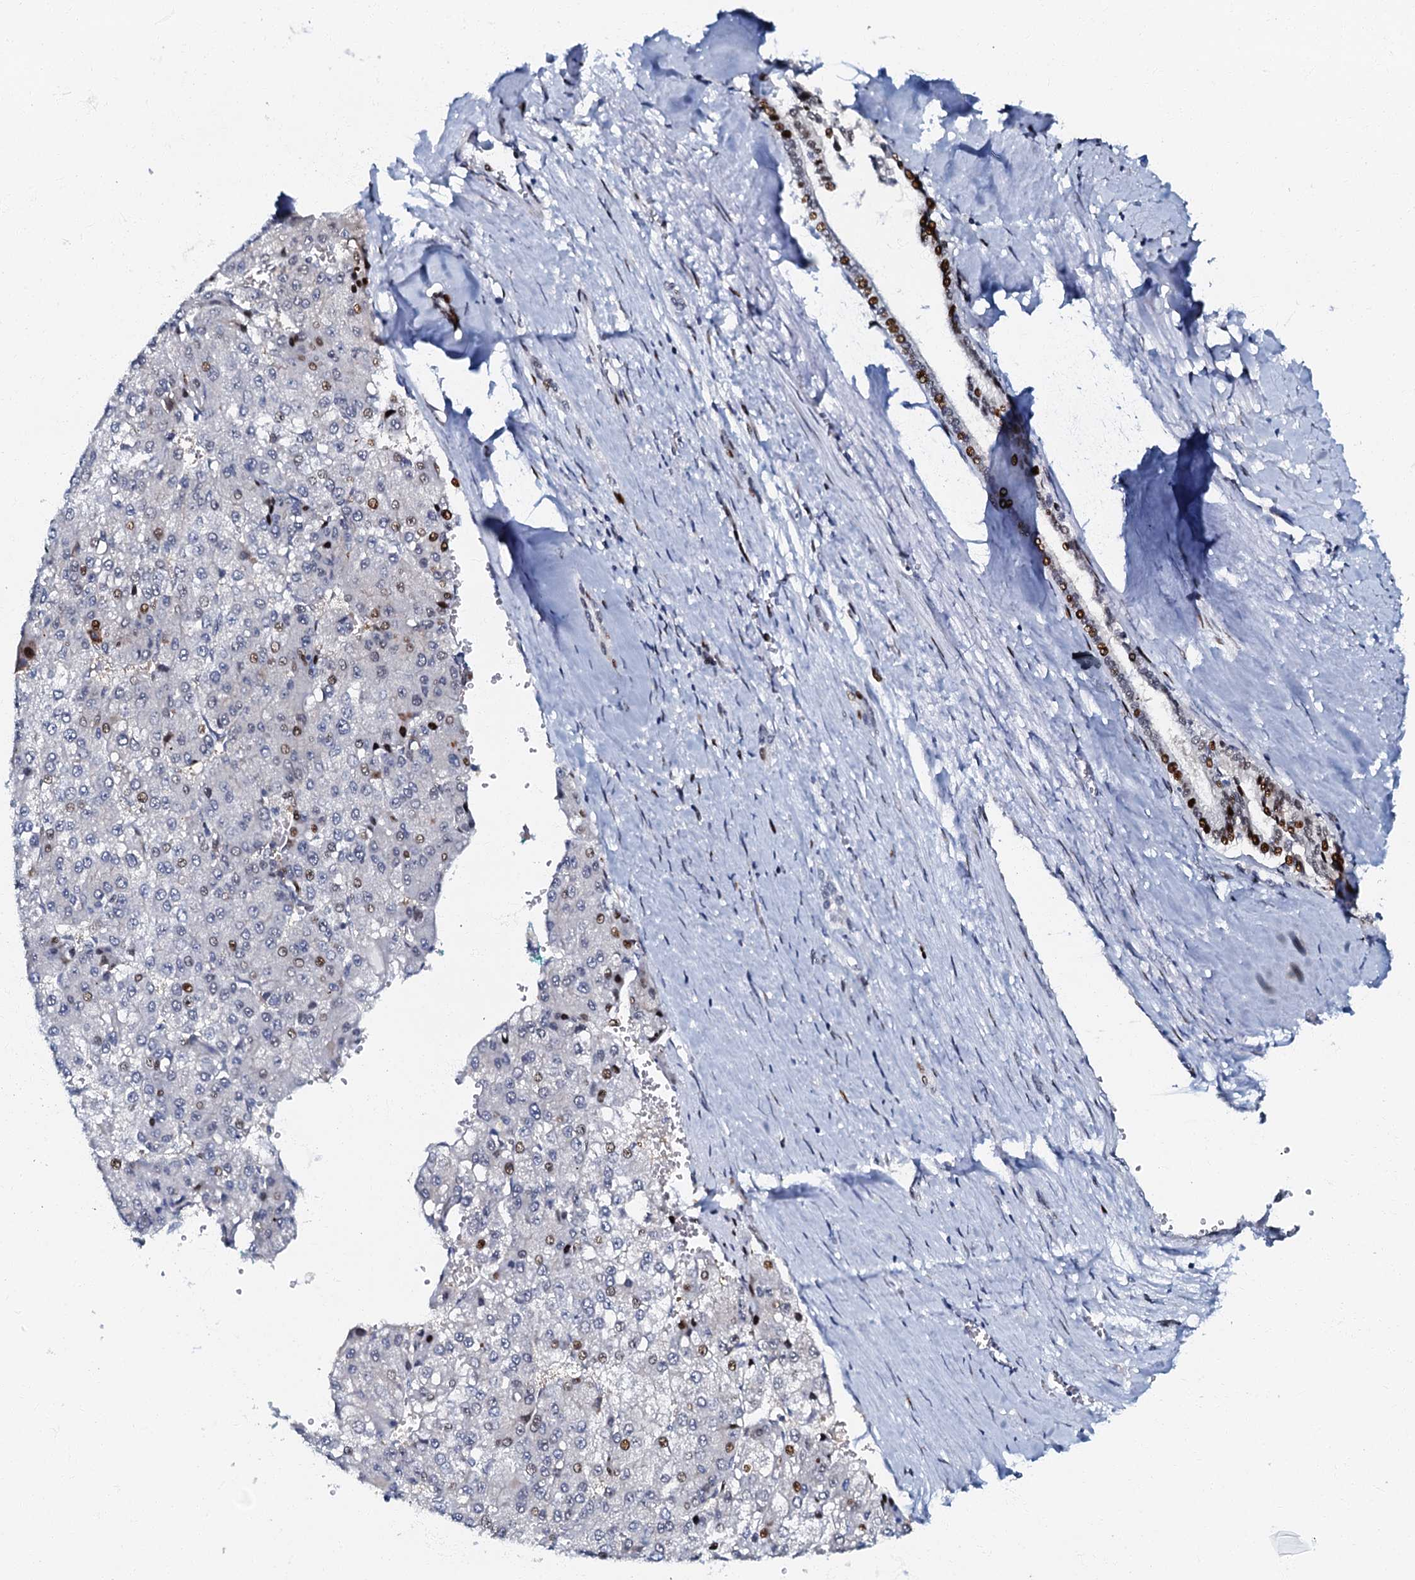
{"staining": {"intensity": "strong", "quantity": "<25%", "location": "nuclear"}, "tissue": "liver cancer", "cell_type": "Tumor cells", "image_type": "cancer", "snomed": [{"axis": "morphology", "description": "Carcinoma, Hepatocellular, NOS"}, {"axis": "topography", "description": "Liver"}], "caption": "Liver hepatocellular carcinoma stained with immunohistochemistry (IHC) displays strong nuclear expression in approximately <25% of tumor cells.", "gene": "MFSD5", "patient": {"sex": "female", "age": 73}}